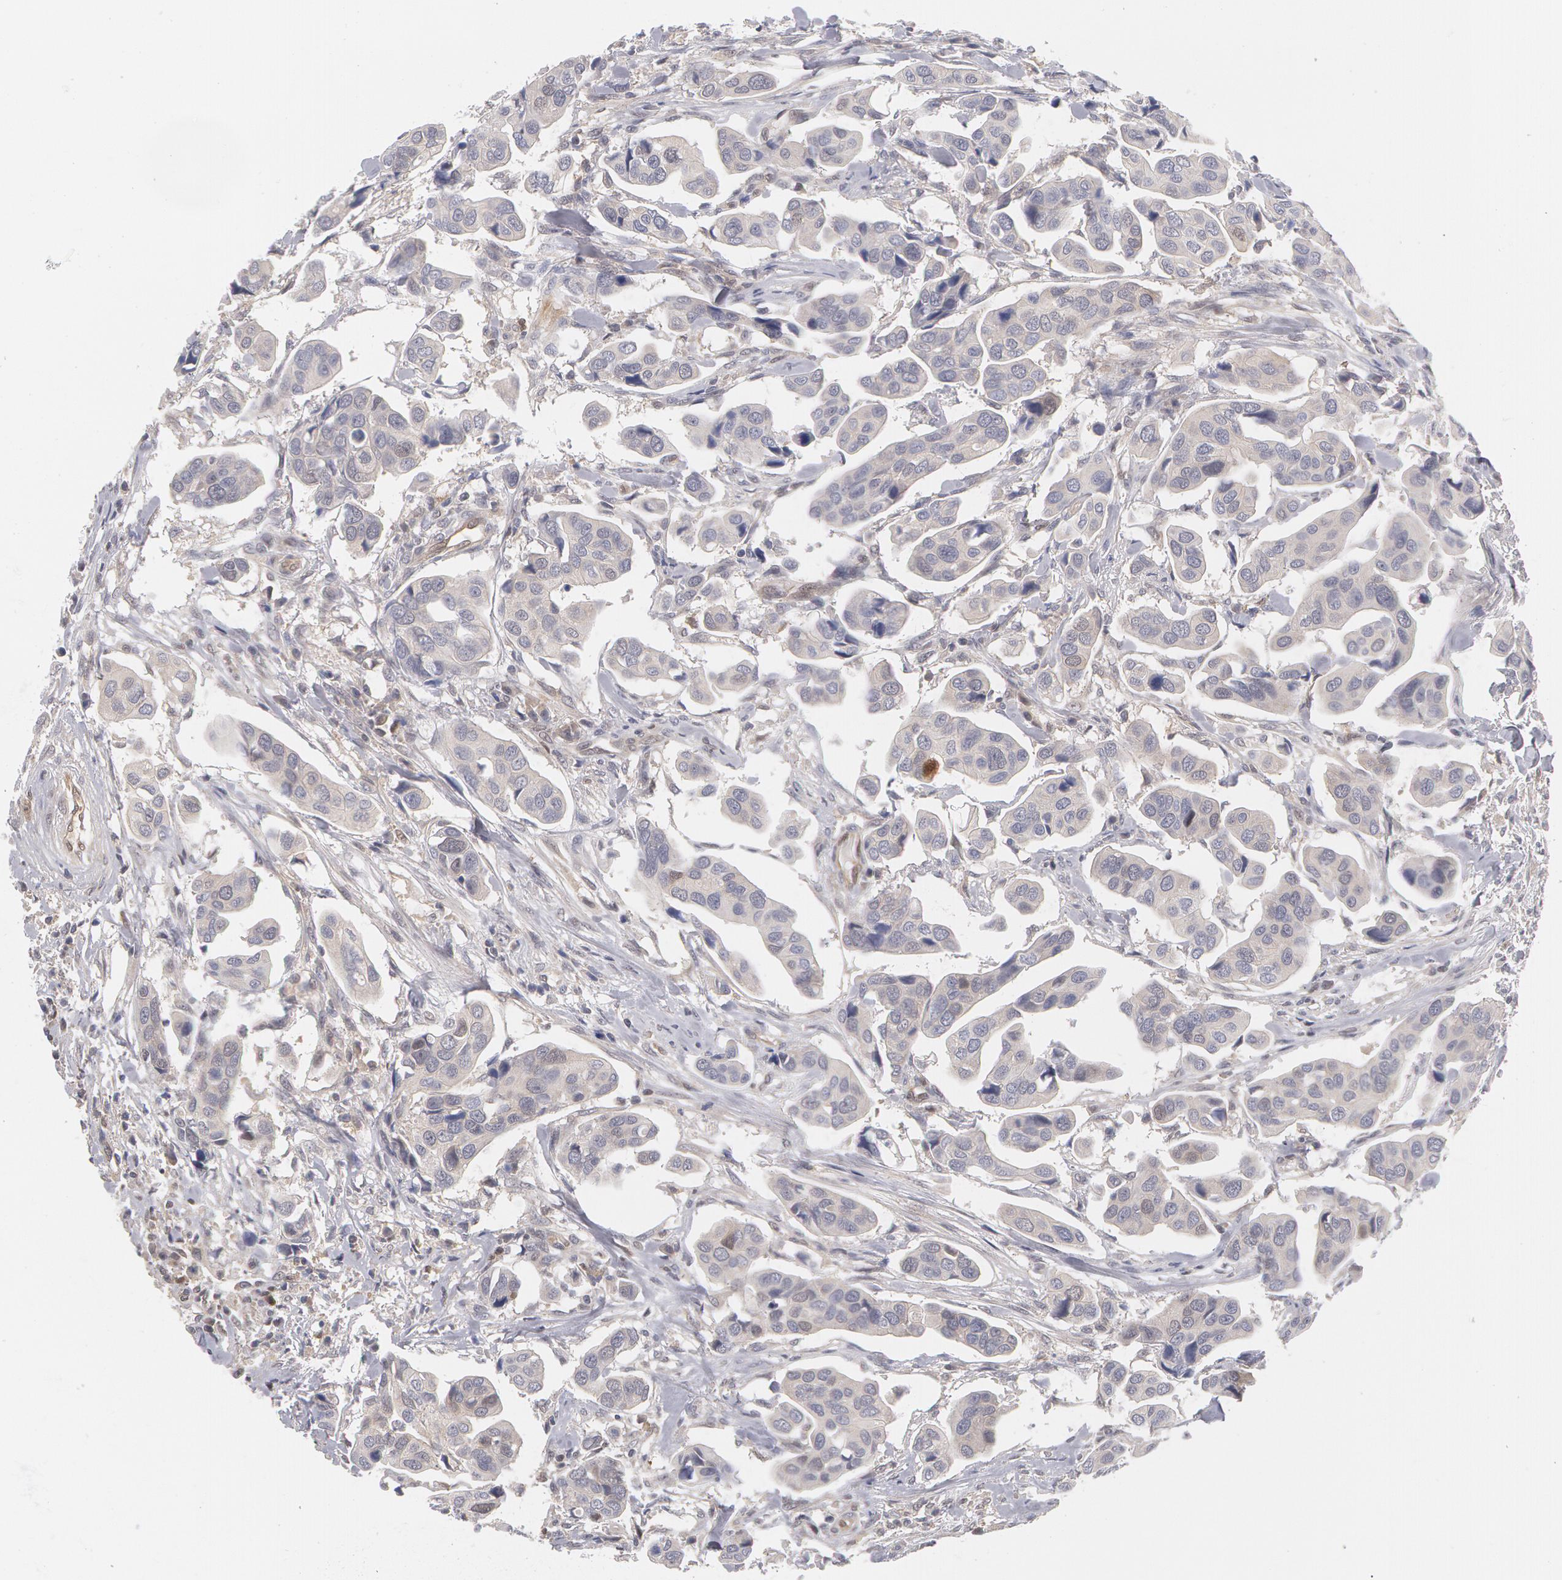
{"staining": {"intensity": "negative", "quantity": "none", "location": "none"}, "tissue": "urothelial cancer", "cell_type": "Tumor cells", "image_type": "cancer", "snomed": [{"axis": "morphology", "description": "Adenocarcinoma, NOS"}, {"axis": "topography", "description": "Urinary bladder"}], "caption": "Micrograph shows no protein staining in tumor cells of urothelial cancer tissue.", "gene": "TXNRD1", "patient": {"sex": "male", "age": 61}}